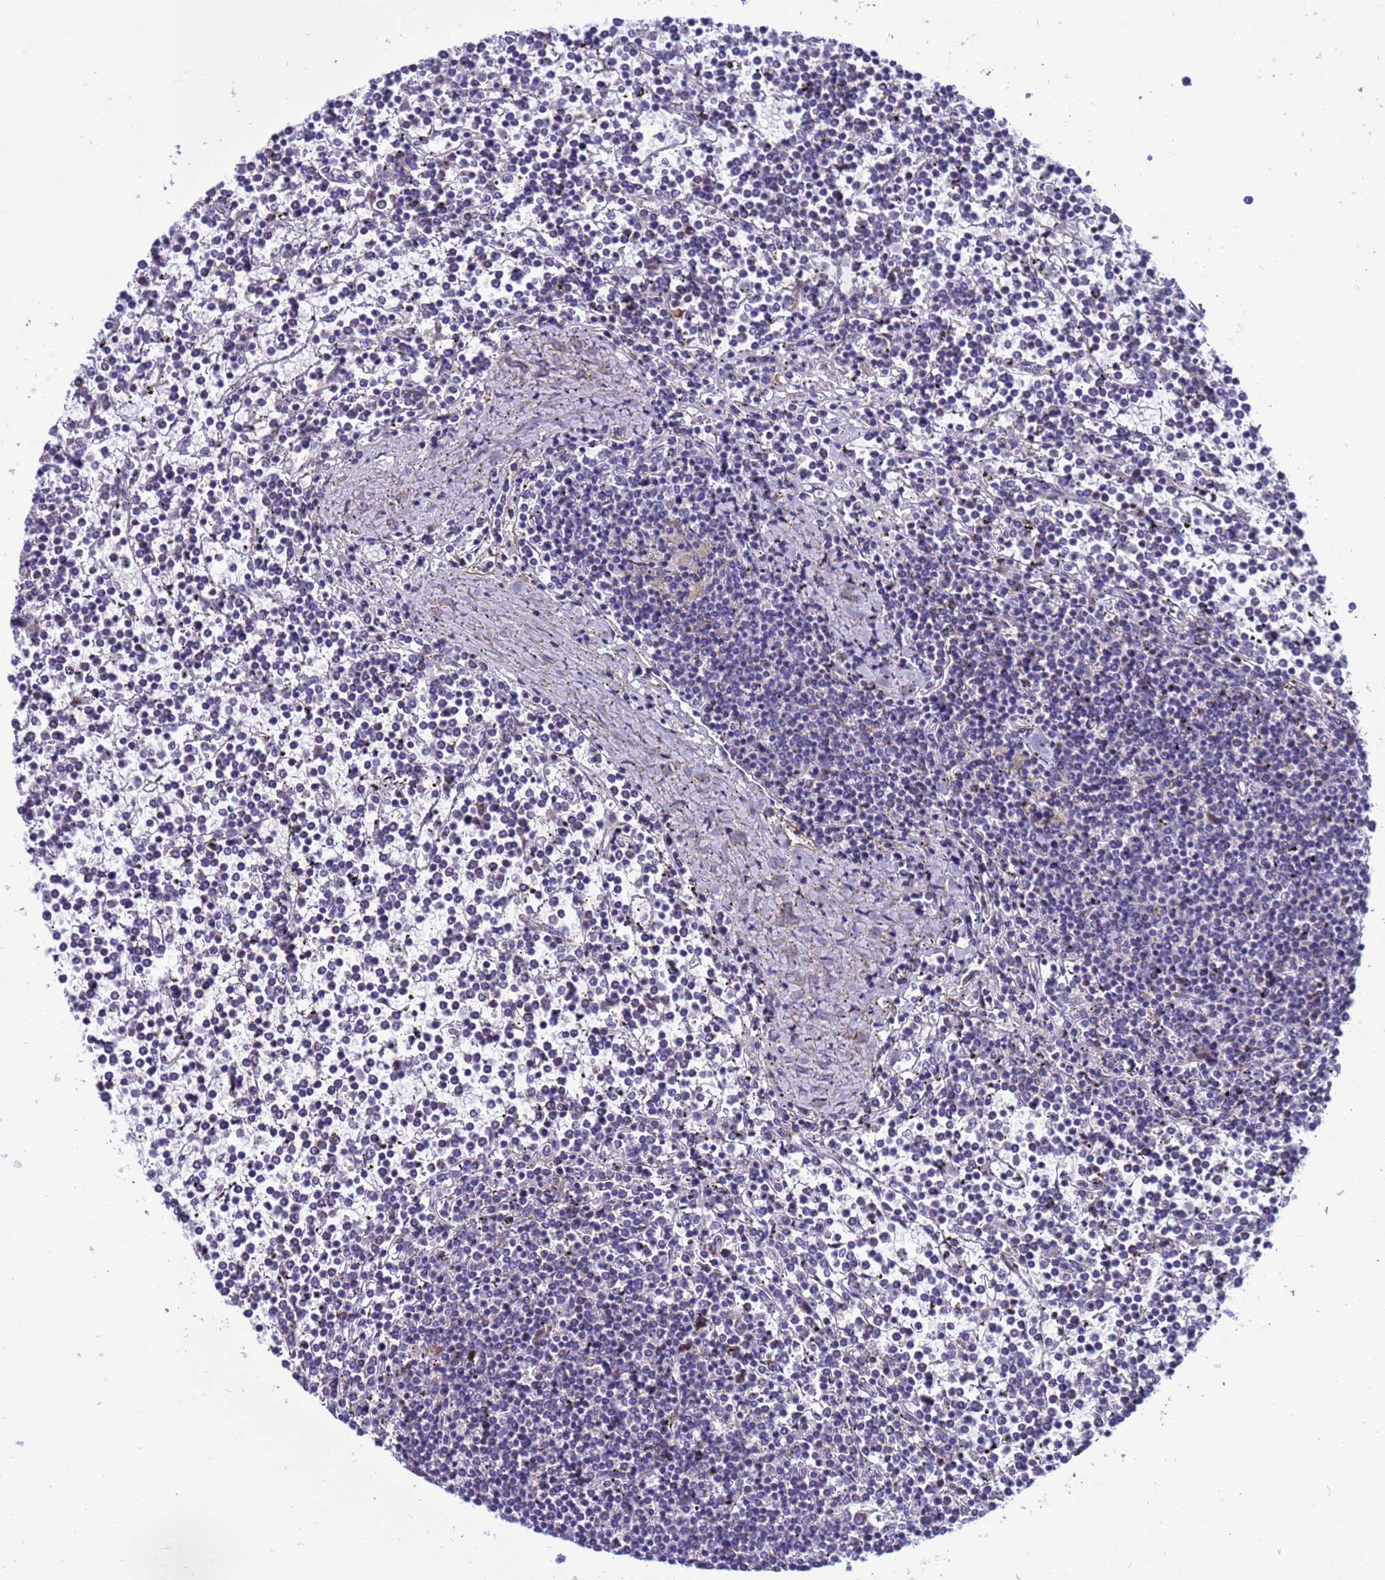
{"staining": {"intensity": "negative", "quantity": "none", "location": "none"}, "tissue": "lymphoma", "cell_type": "Tumor cells", "image_type": "cancer", "snomed": [{"axis": "morphology", "description": "Malignant lymphoma, non-Hodgkin's type, Low grade"}, {"axis": "topography", "description": "Spleen"}], "caption": "Photomicrograph shows no significant protein positivity in tumor cells of low-grade malignant lymphoma, non-Hodgkin's type. Nuclei are stained in blue.", "gene": "LRATD1", "patient": {"sex": "female", "age": 19}}